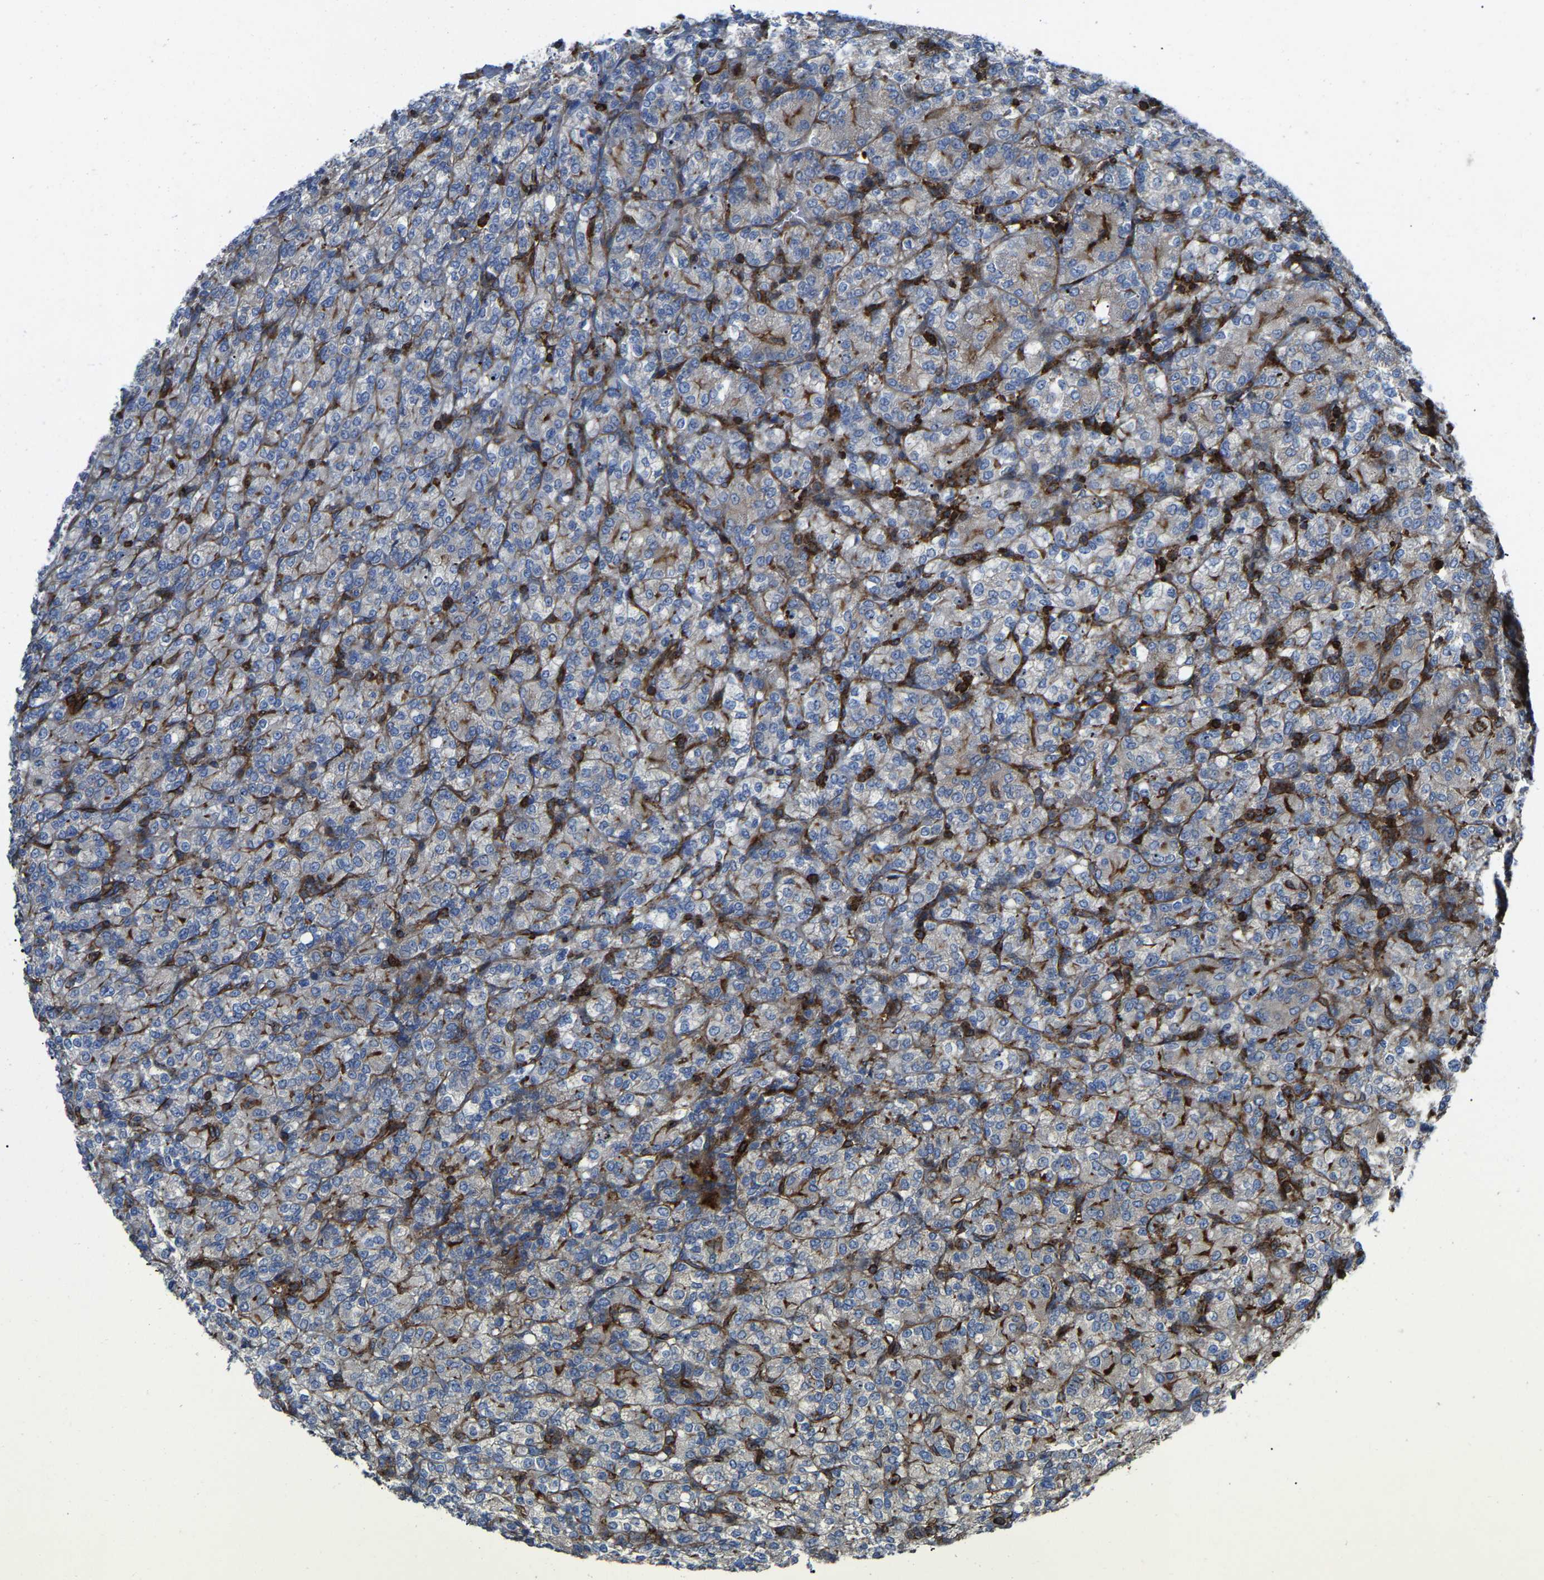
{"staining": {"intensity": "negative", "quantity": "none", "location": "none"}, "tissue": "renal cancer", "cell_type": "Tumor cells", "image_type": "cancer", "snomed": [{"axis": "morphology", "description": "Adenocarcinoma, NOS"}, {"axis": "topography", "description": "Kidney"}], "caption": "Photomicrograph shows no significant protein expression in tumor cells of renal cancer. Nuclei are stained in blue.", "gene": "AGPAT2", "patient": {"sex": "male", "age": 77}}